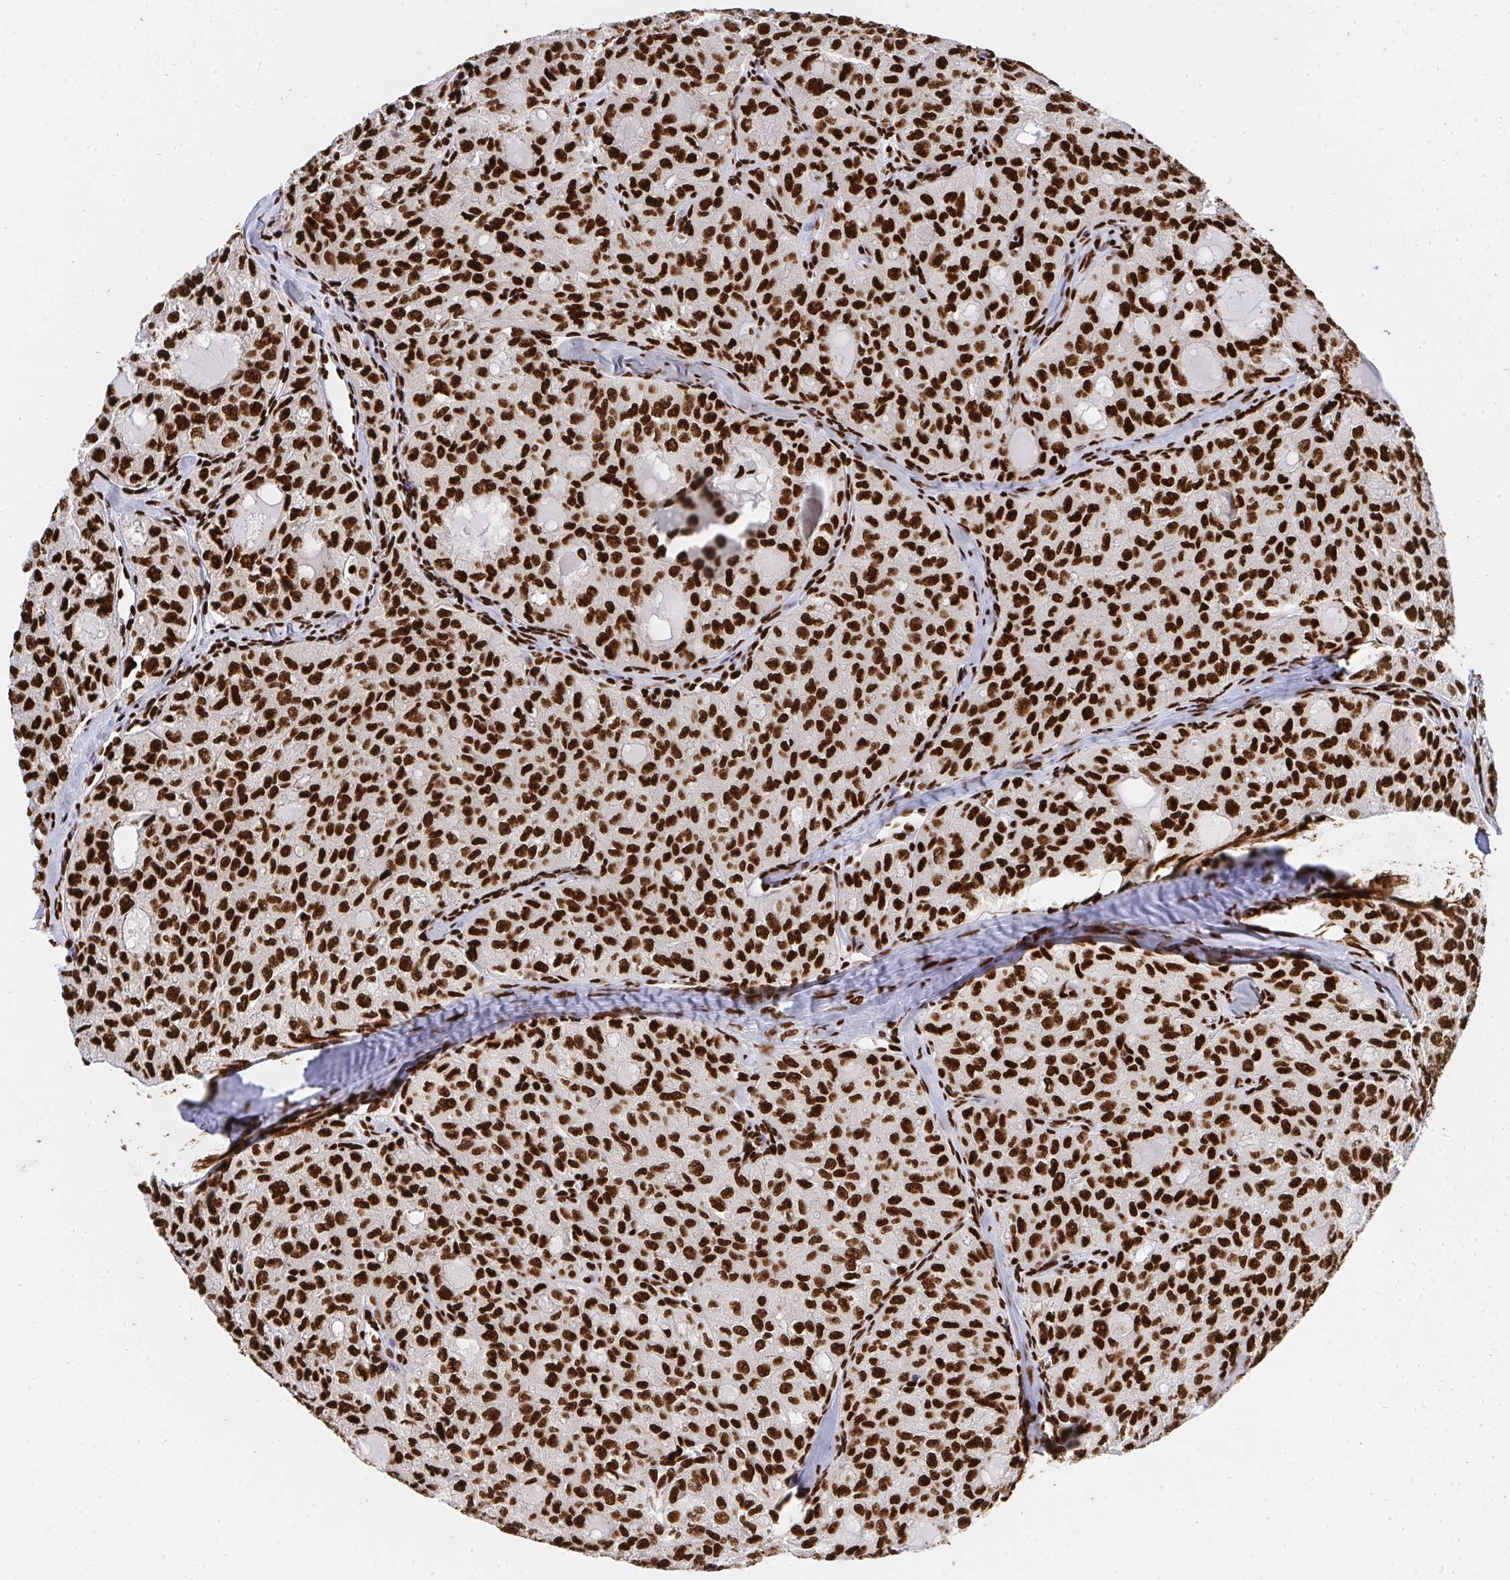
{"staining": {"intensity": "strong", "quantity": ">75%", "location": "nuclear"}, "tissue": "thyroid cancer", "cell_type": "Tumor cells", "image_type": "cancer", "snomed": [{"axis": "morphology", "description": "Follicular adenoma carcinoma, NOS"}, {"axis": "topography", "description": "Thyroid gland"}], "caption": "Human follicular adenoma carcinoma (thyroid) stained with a brown dye displays strong nuclear positive staining in approximately >75% of tumor cells.", "gene": "HNRNPL", "patient": {"sex": "male", "age": 75}}